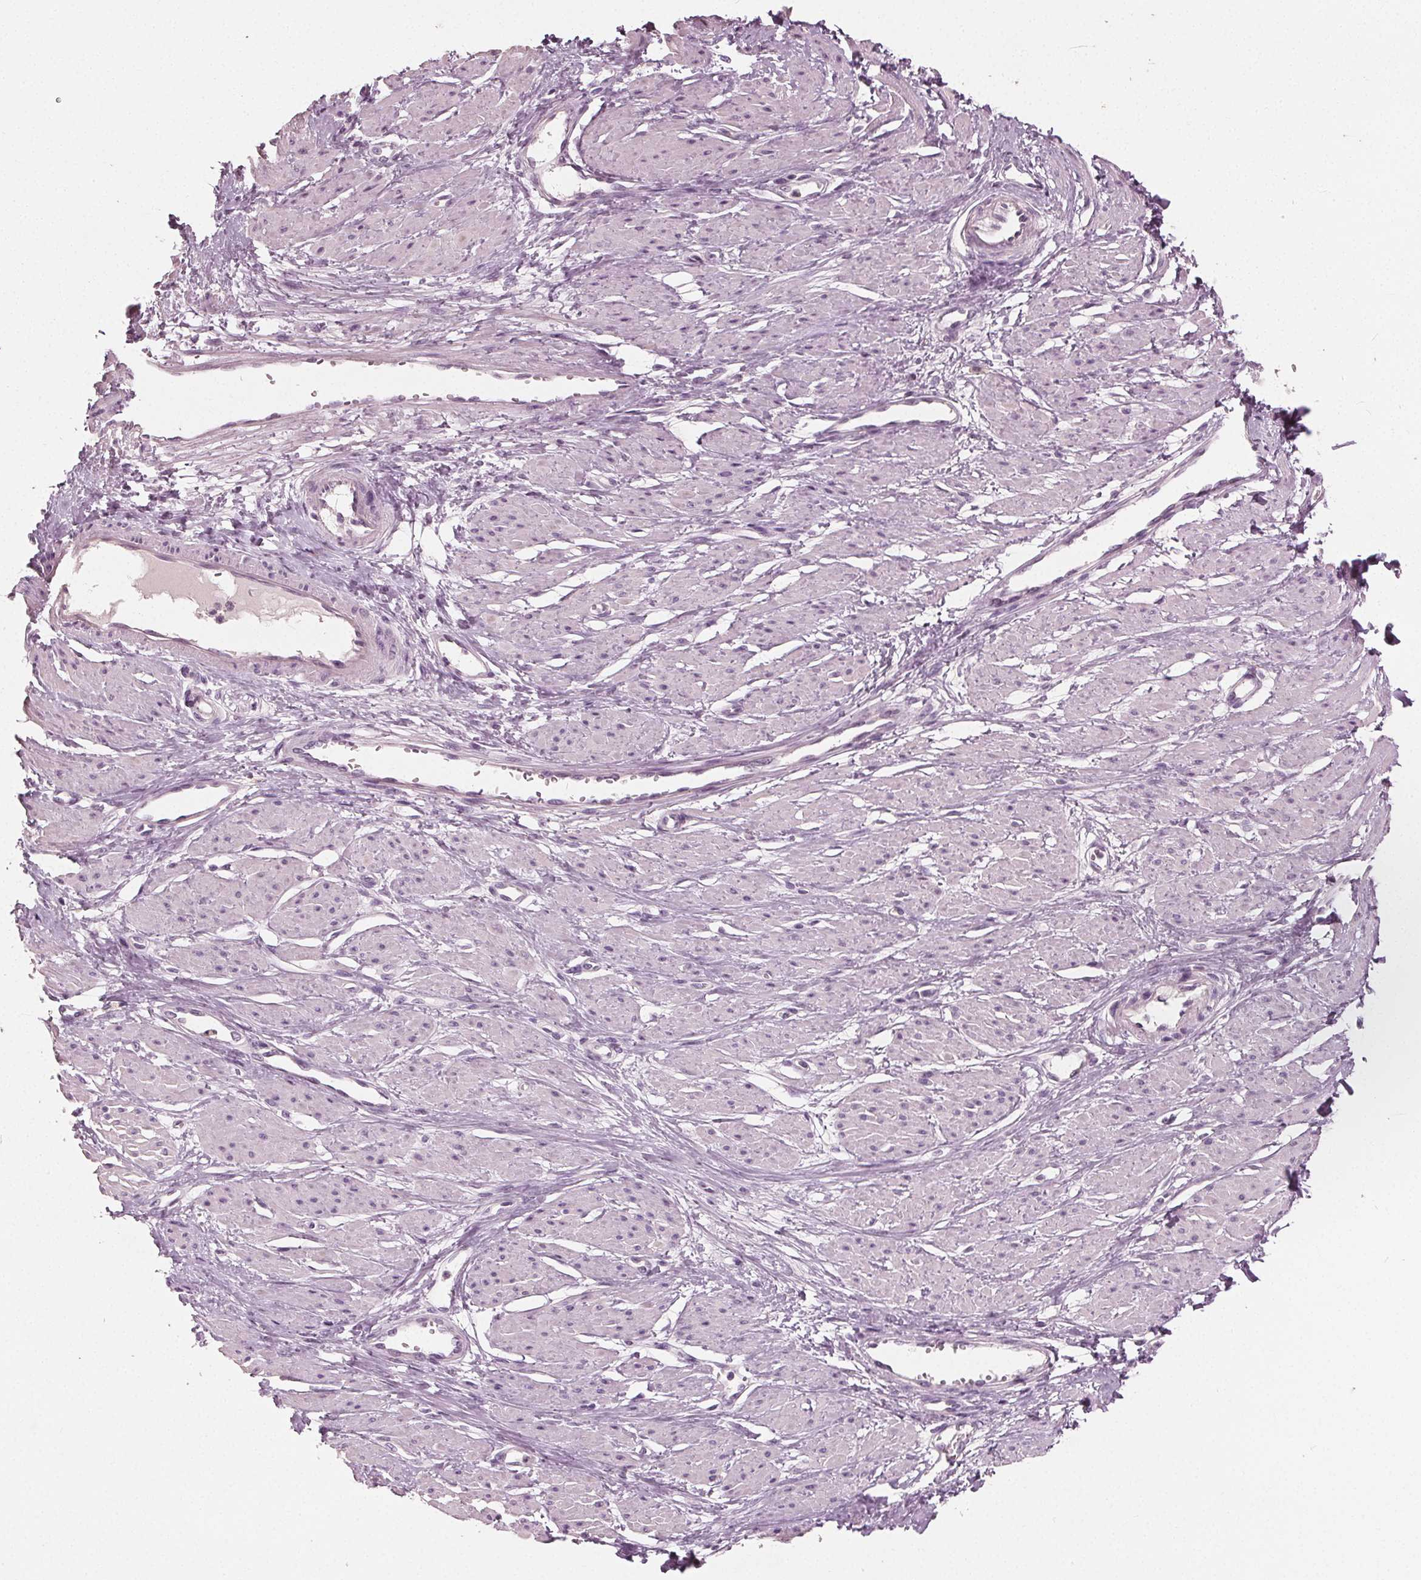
{"staining": {"intensity": "negative", "quantity": "none", "location": "none"}, "tissue": "smooth muscle", "cell_type": "Smooth muscle cells", "image_type": "normal", "snomed": [{"axis": "morphology", "description": "Normal tissue, NOS"}, {"axis": "topography", "description": "Smooth muscle"}, {"axis": "topography", "description": "Uterus"}], "caption": "IHC photomicrograph of normal human smooth muscle stained for a protein (brown), which demonstrates no positivity in smooth muscle cells.", "gene": "TKFC", "patient": {"sex": "female", "age": 39}}